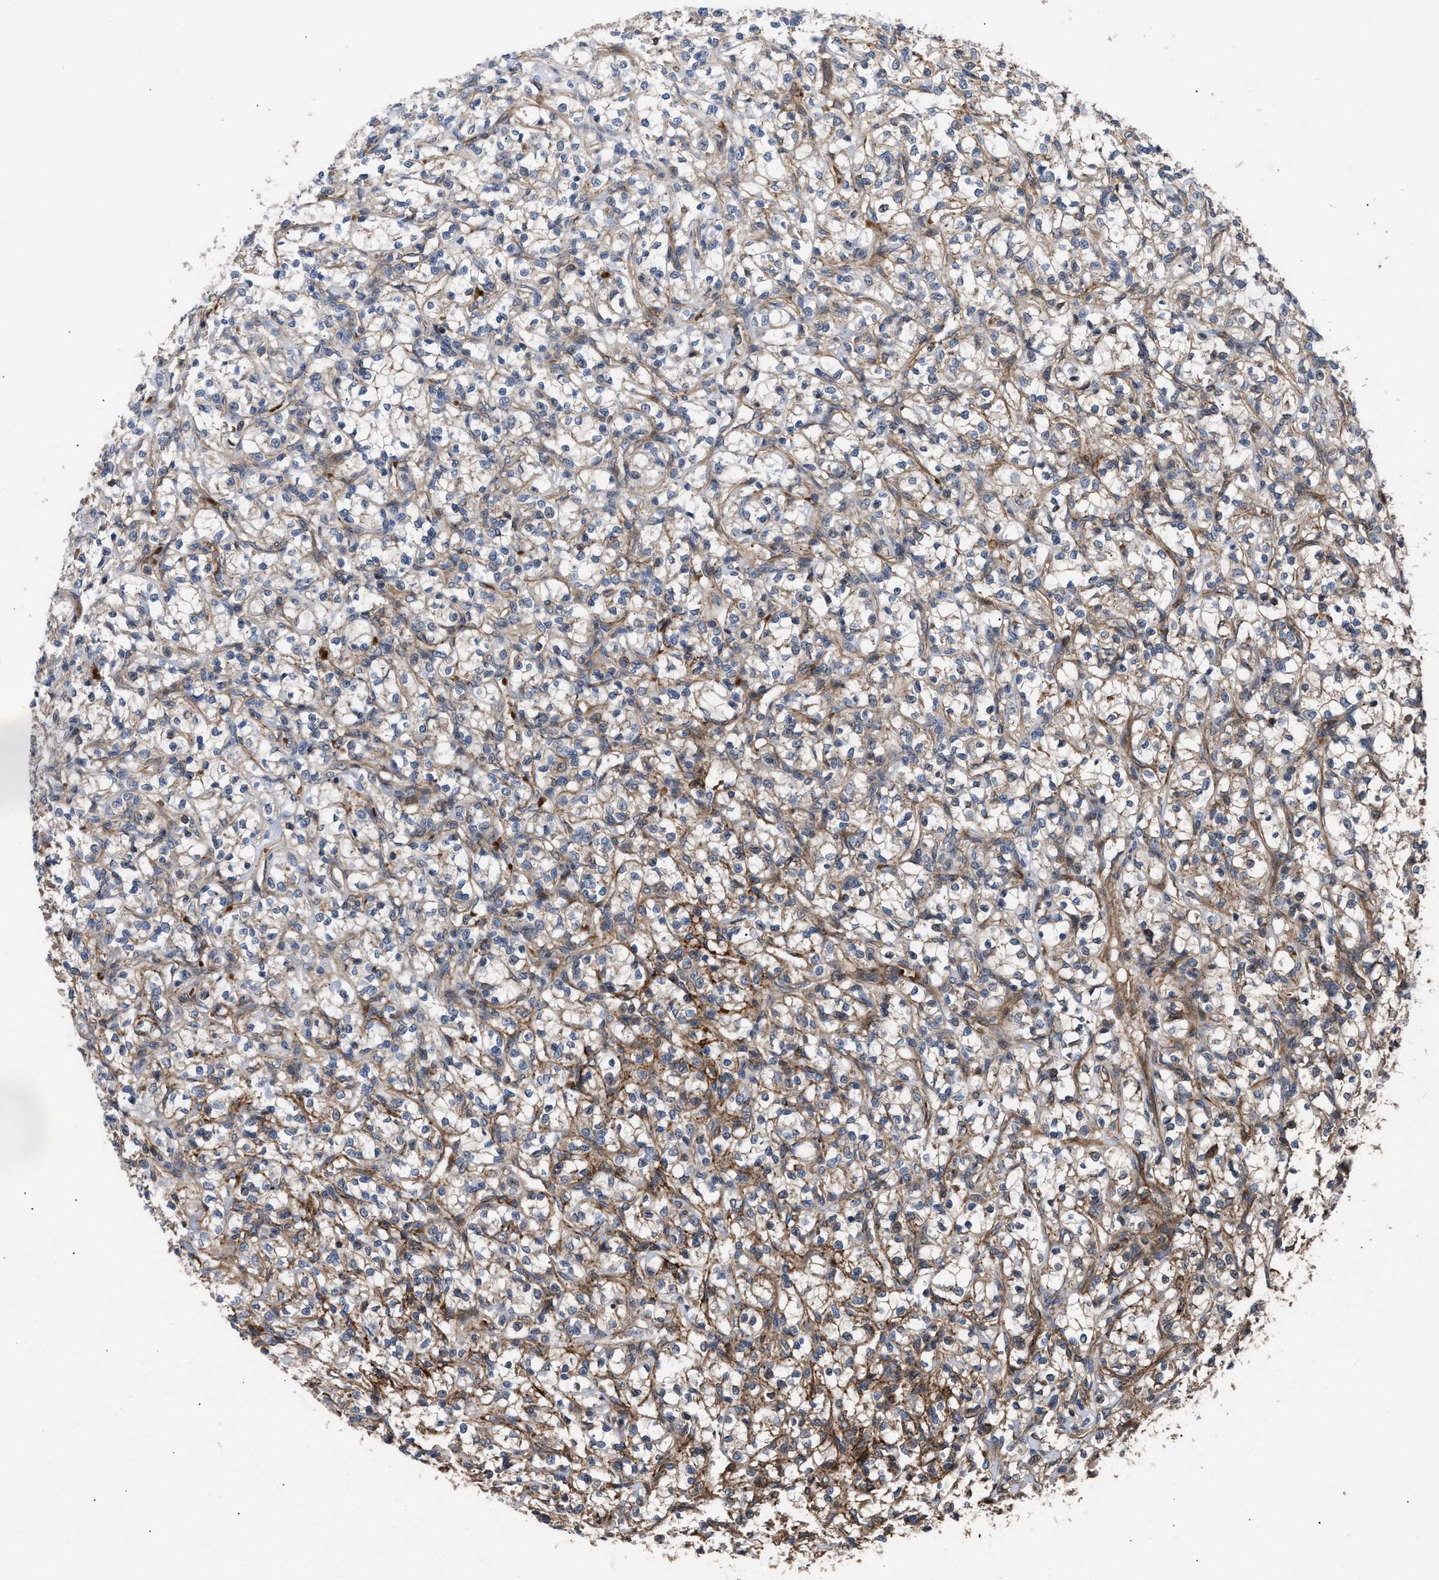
{"staining": {"intensity": "moderate", "quantity": "25%-75%", "location": "cytoplasmic/membranous"}, "tissue": "renal cancer", "cell_type": "Tumor cells", "image_type": "cancer", "snomed": [{"axis": "morphology", "description": "Adenocarcinoma, NOS"}, {"axis": "topography", "description": "Kidney"}], "caption": "Protein staining shows moderate cytoplasmic/membranous positivity in approximately 25%-75% of tumor cells in renal adenocarcinoma. (Brightfield microscopy of DAB IHC at high magnification).", "gene": "STAU1", "patient": {"sex": "female", "age": 69}}